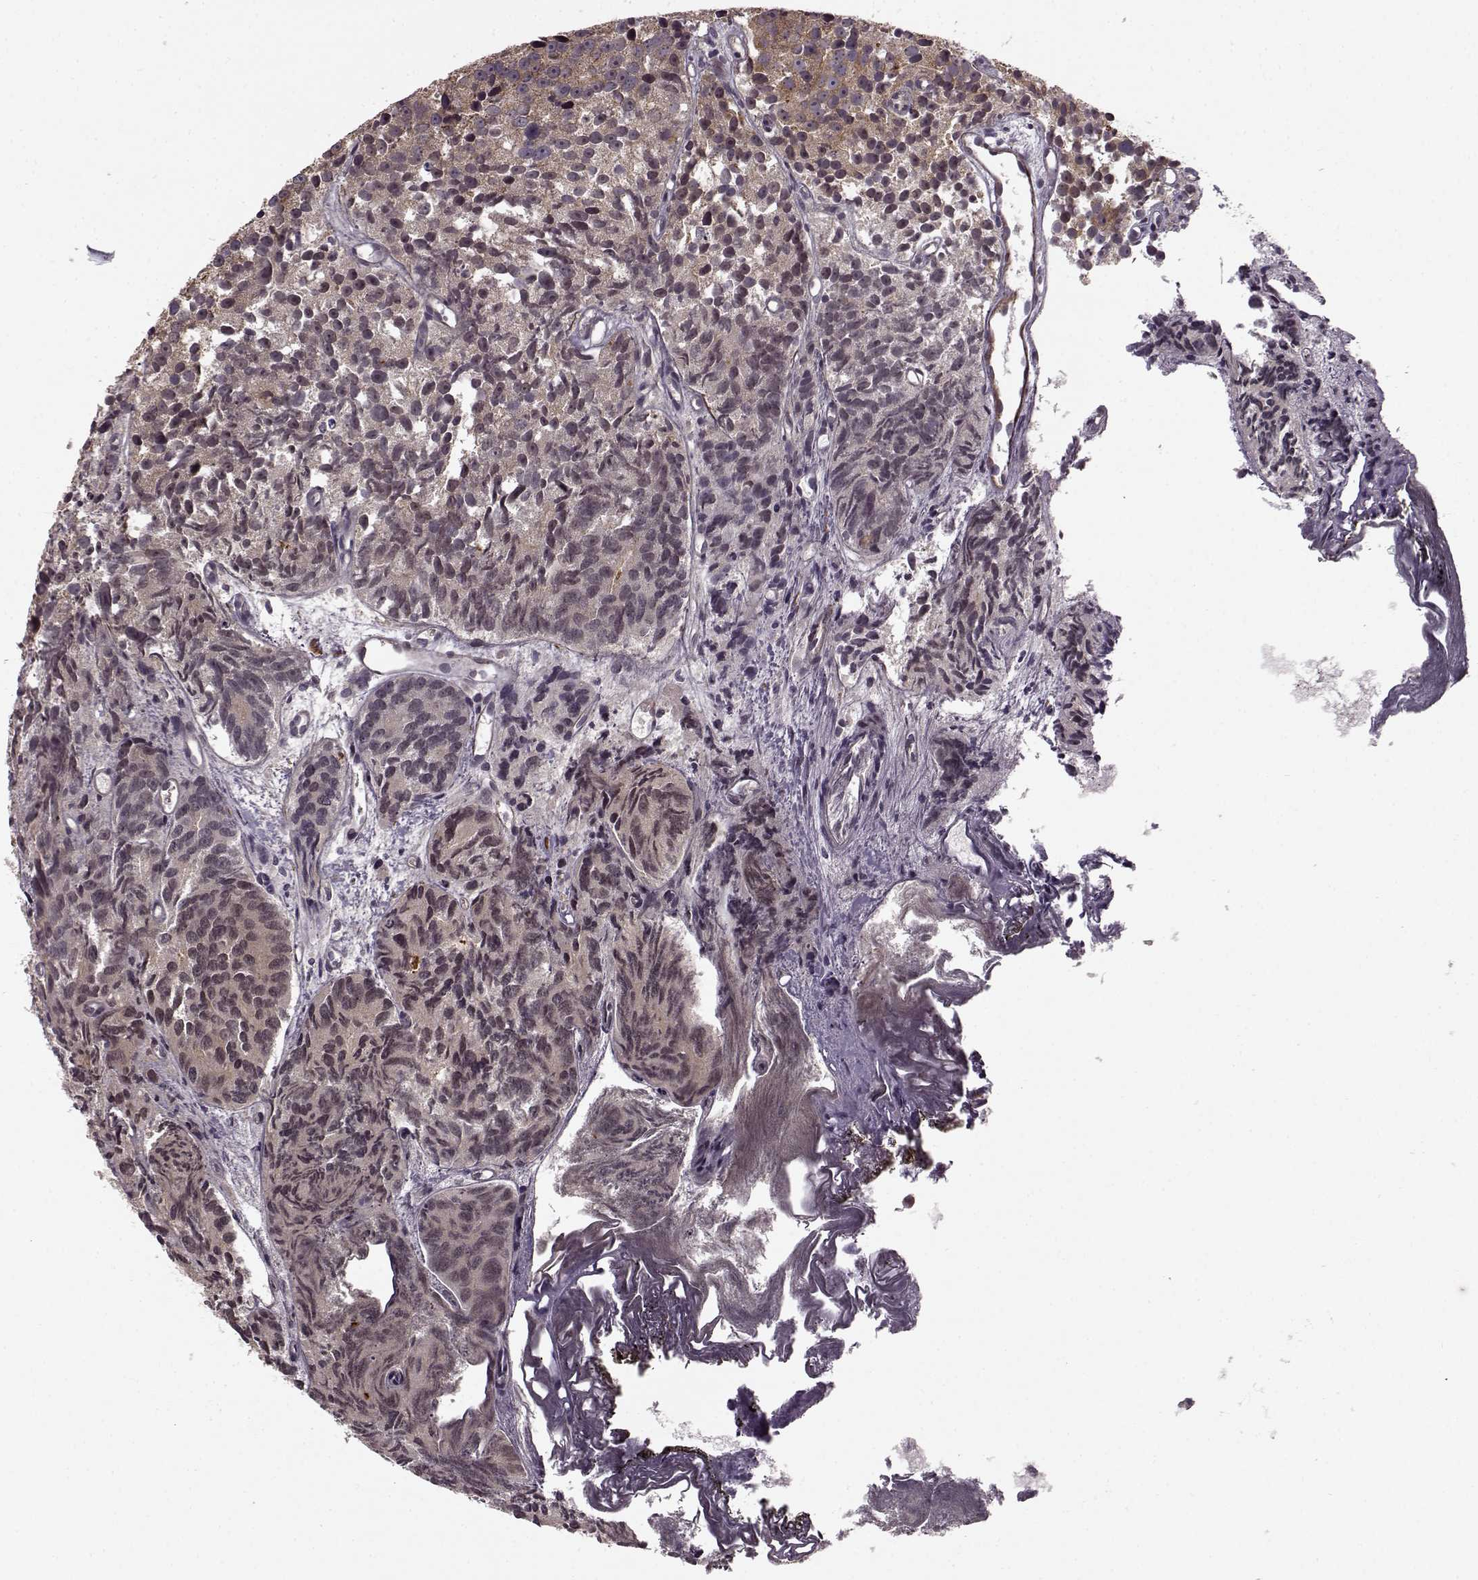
{"staining": {"intensity": "moderate", "quantity": "<25%", "location": "cytoplasmic/membranous"}, "tissue": "prostate cancer", "cell_type": "Tumor cells", "image_type": "cancer", "snomed": [{"axis": "morphology", "description": "Adenocarcinoma, High grade"}, {"axis": "topography", "description": "Prostate"}], "caption": "A micrograph of human prostate high-grade adenocarcinoma stained for a protein reveals moderate cytoplasmic/membranous brown staining in tumor cells. Immunohistochemistry stains the protein in brown and the nuclei are stained blue.", "gene": "SLAIN2", "patient": {"sex": "male", "age": 77}}